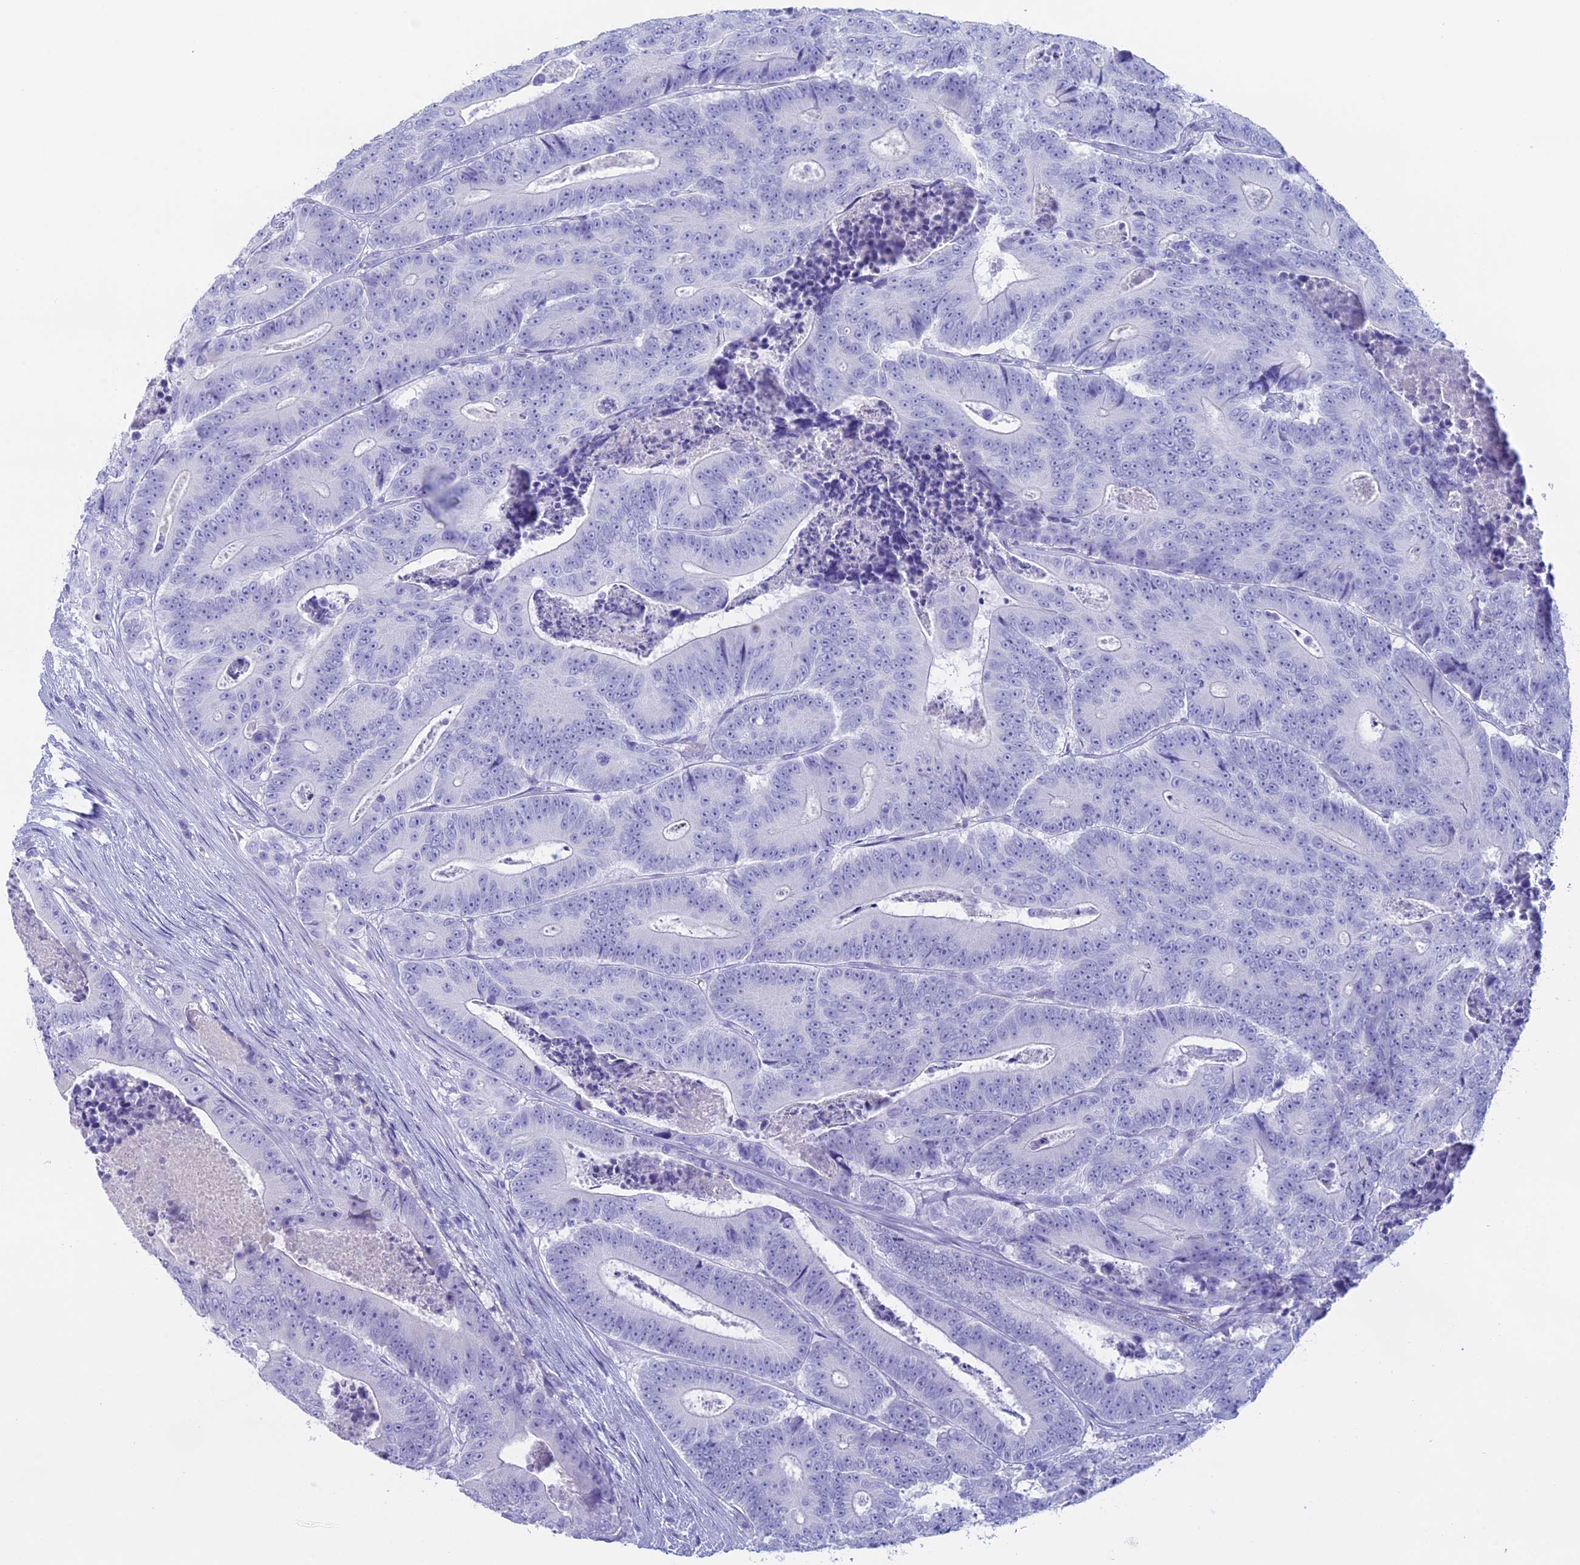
{"staining": {"intensity": "negative", "quantity": "none", "location": "none"}, "tissue": "colorectal cancer", "cell_type": "Tumor cells", "image_type": "cancer", "snomed": [{"axis": "morphology", "description": "Adenocarcinoma, NOS"}, {"axis": "topography", "description": "Colon"}], "caption": "Micrograph shows no protein positivity in tumor cells of adenocarcinoma (colorectal) tissue.", "gene": "RP1", "patient": {"sex": "male", "age": 83}}